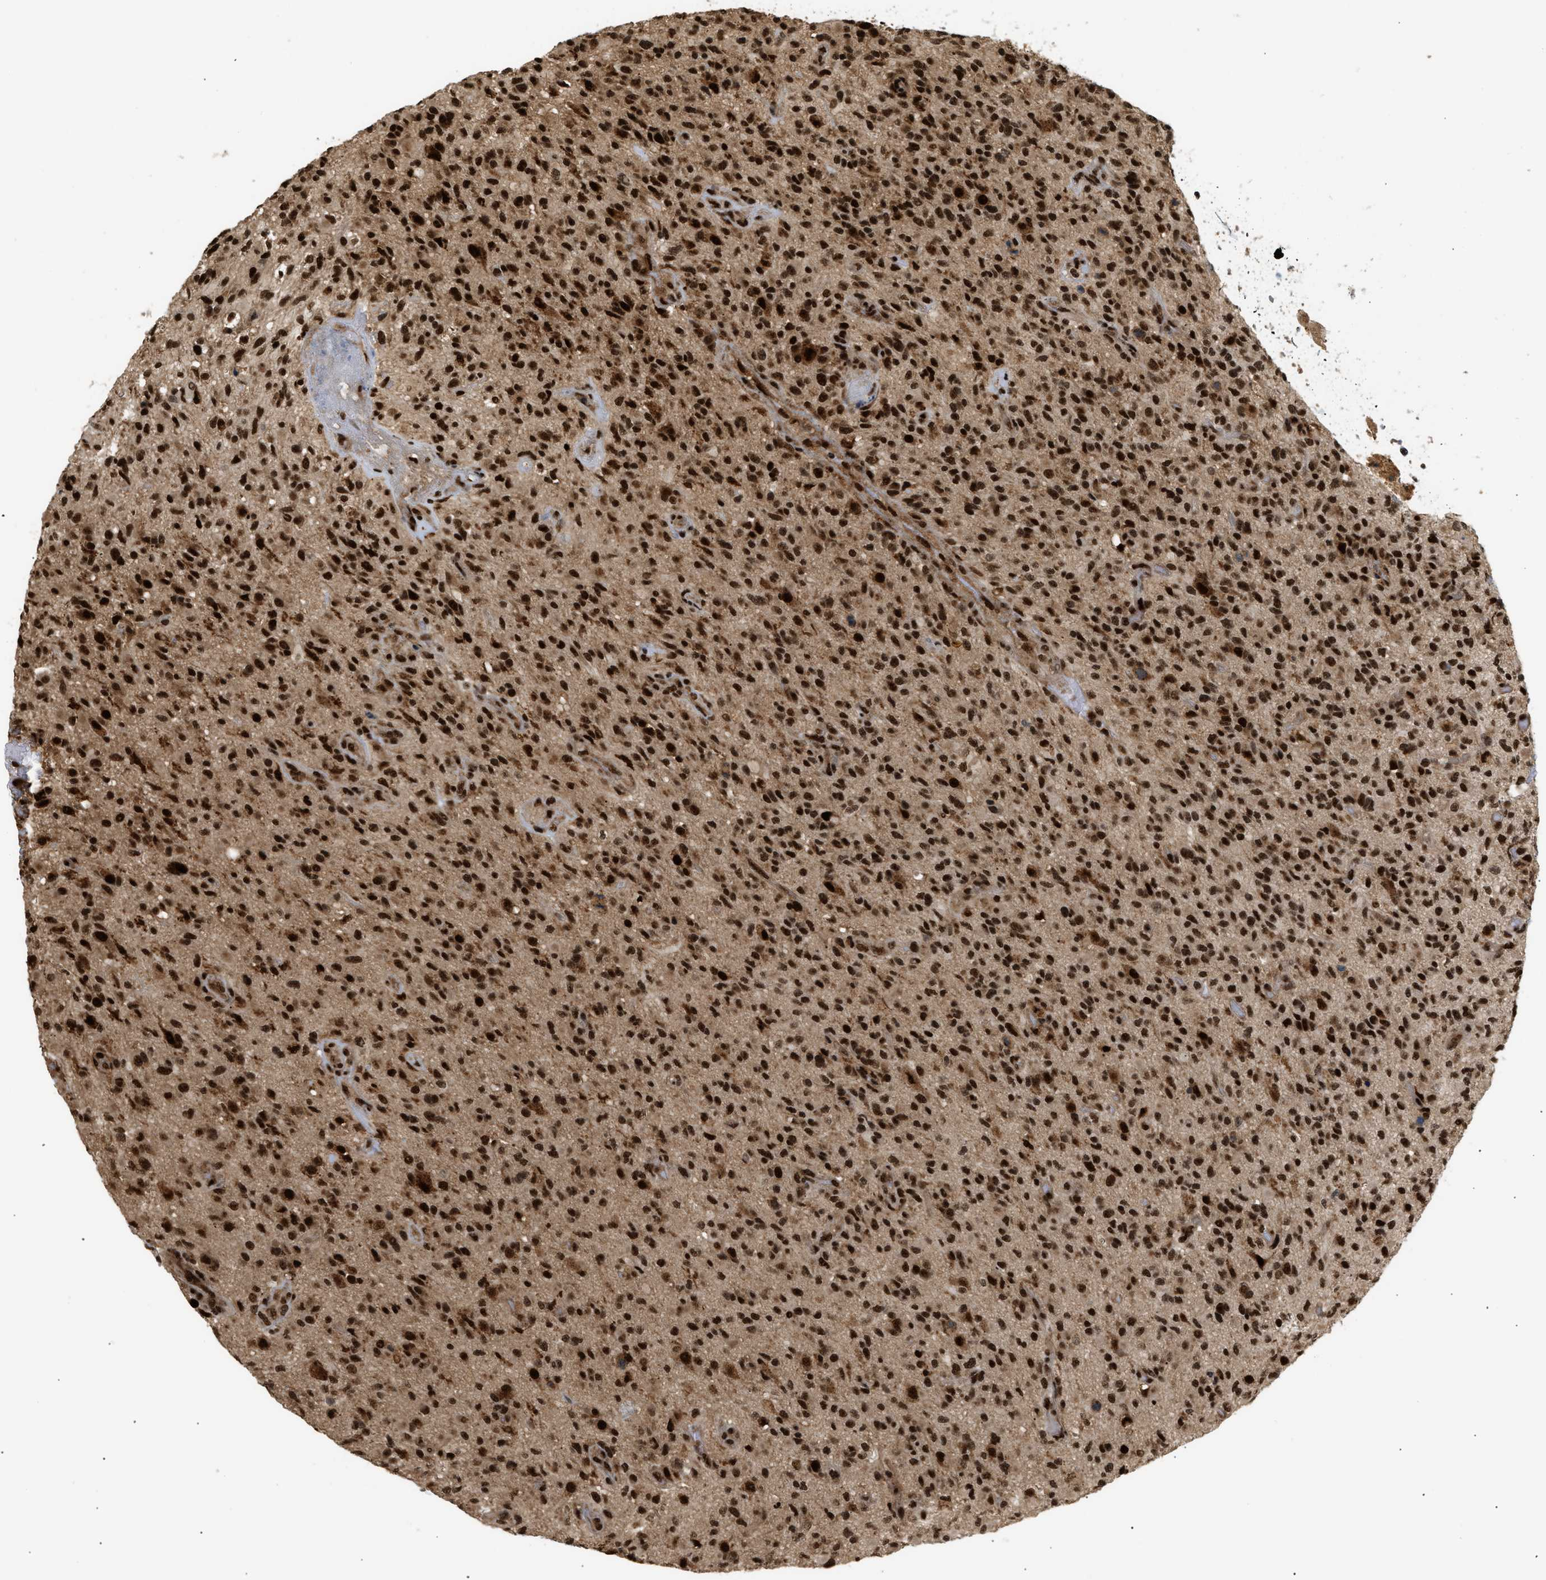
{"staining": {"intensity": "strong", "quantity": ">75%", "location": "cytoplasmic/membranous,nuclear"}, "tissue": "glioma", "cell_type": "Tumor cells", "image_type": "cancer", "snomed": [{"axis": "morphology", "description": "Glioma, malignant, High grade"}, {"axis": "topography", "description": "Brain"}], "caption": "Immunohistochemistry histopathology image of human glioma stained for a protein (brown), which demonstrates high levels of strong cytoplasmic/membranous and nuclear expression in approximately >75% of tumor cells.", "gene": "RBM5", "patient": {"sex": "male", "age": 71}}